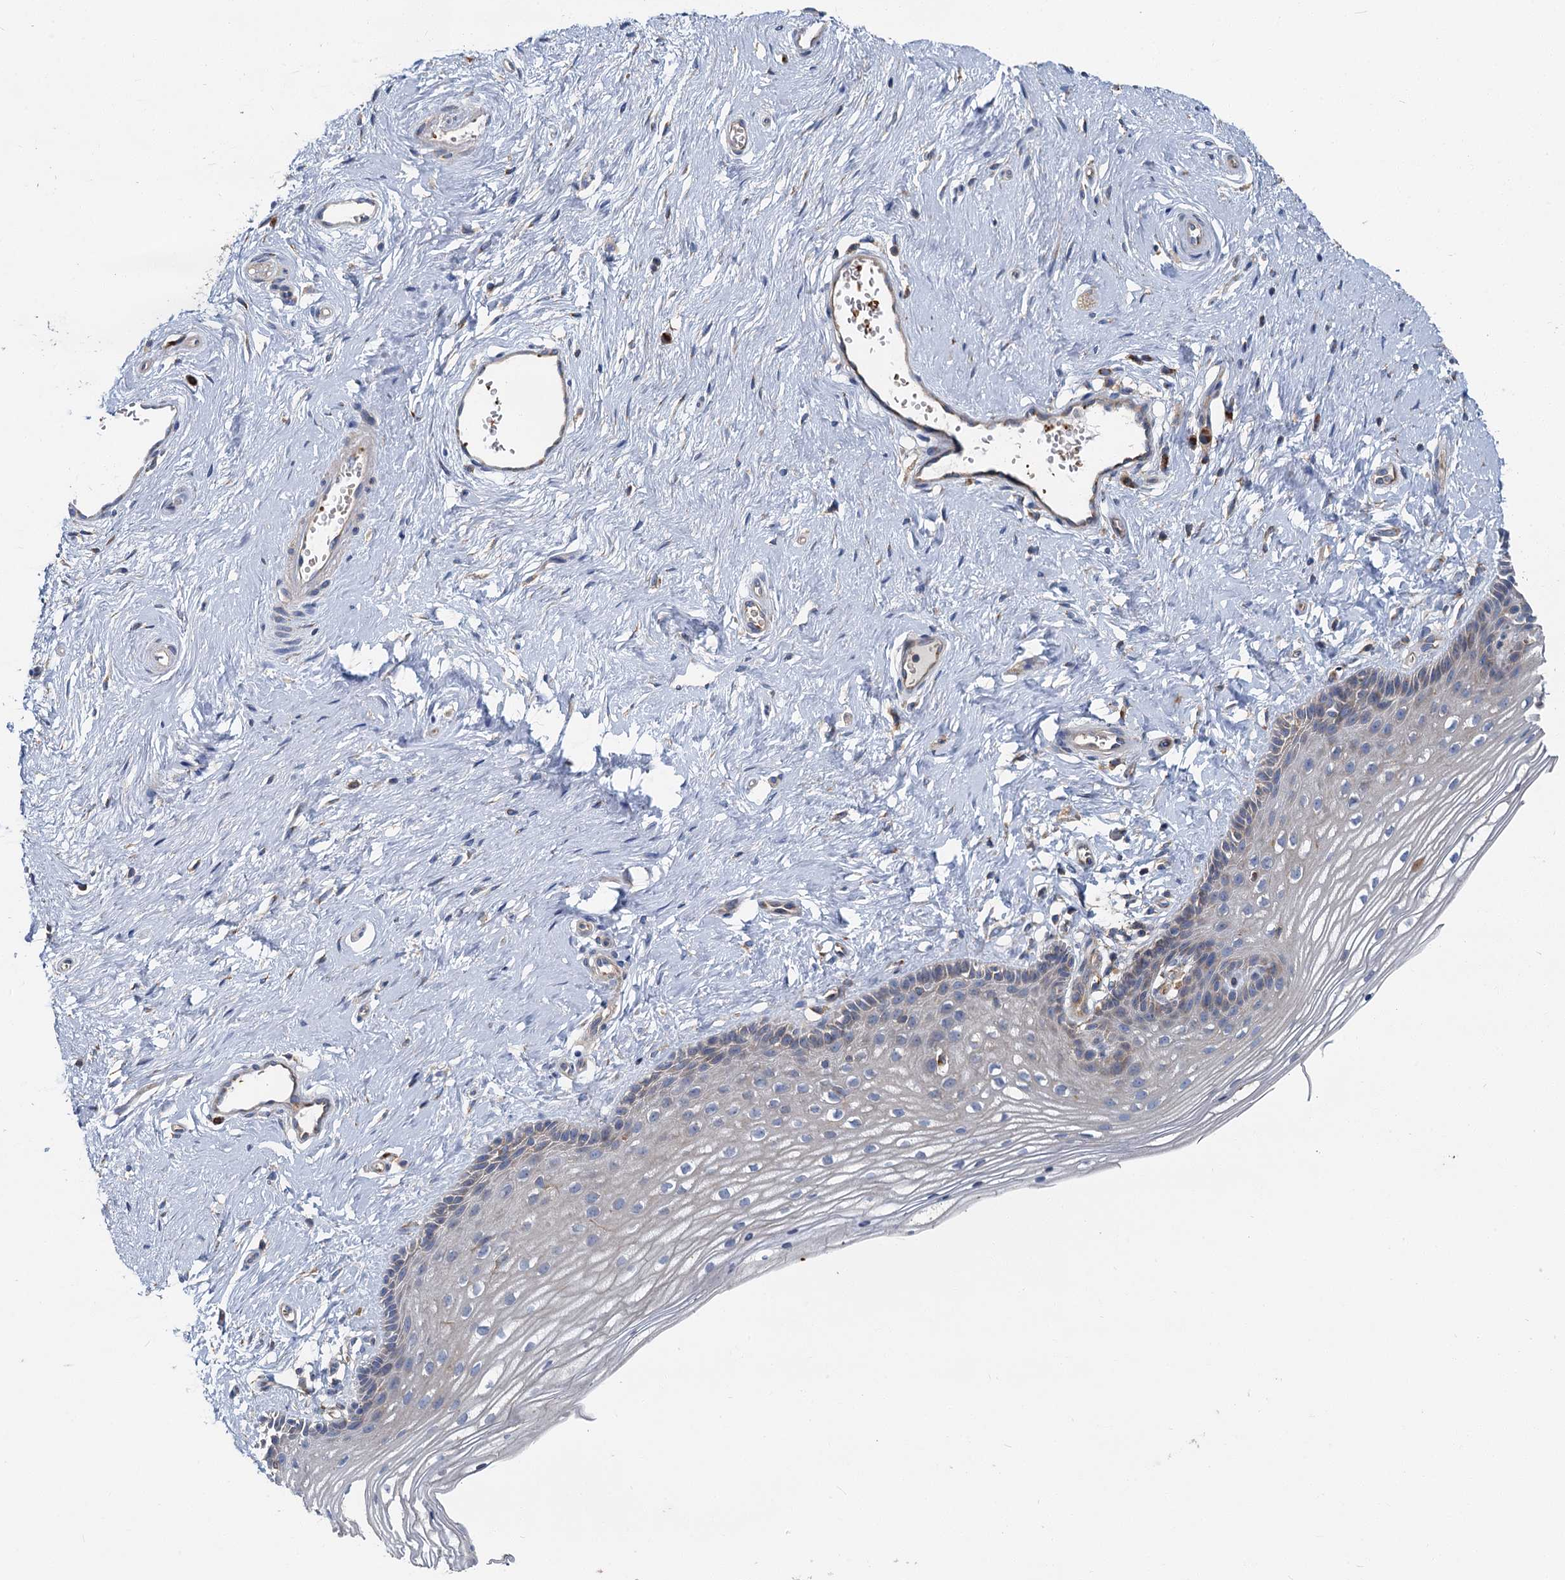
{"staining": {"intensity": "weak", "quantity": "<25%", "location": "cytoplasmic/membranous"}, "tissue": "vagina", "cell_type": "Squamous epithelial cells", "image_type": "normal", "snomed": [{"axis": "morphology", "description": "Normal tissue, NOS"}, {"axis": "topography", "description": "Vagina"}], "caption": "This is an IHC histopathology image of unremarkable human vagina. There is no staining in squamous epithelial cells.", "gene": "PPIP5K1", "patient": {"sex": "female", "age": 46}}